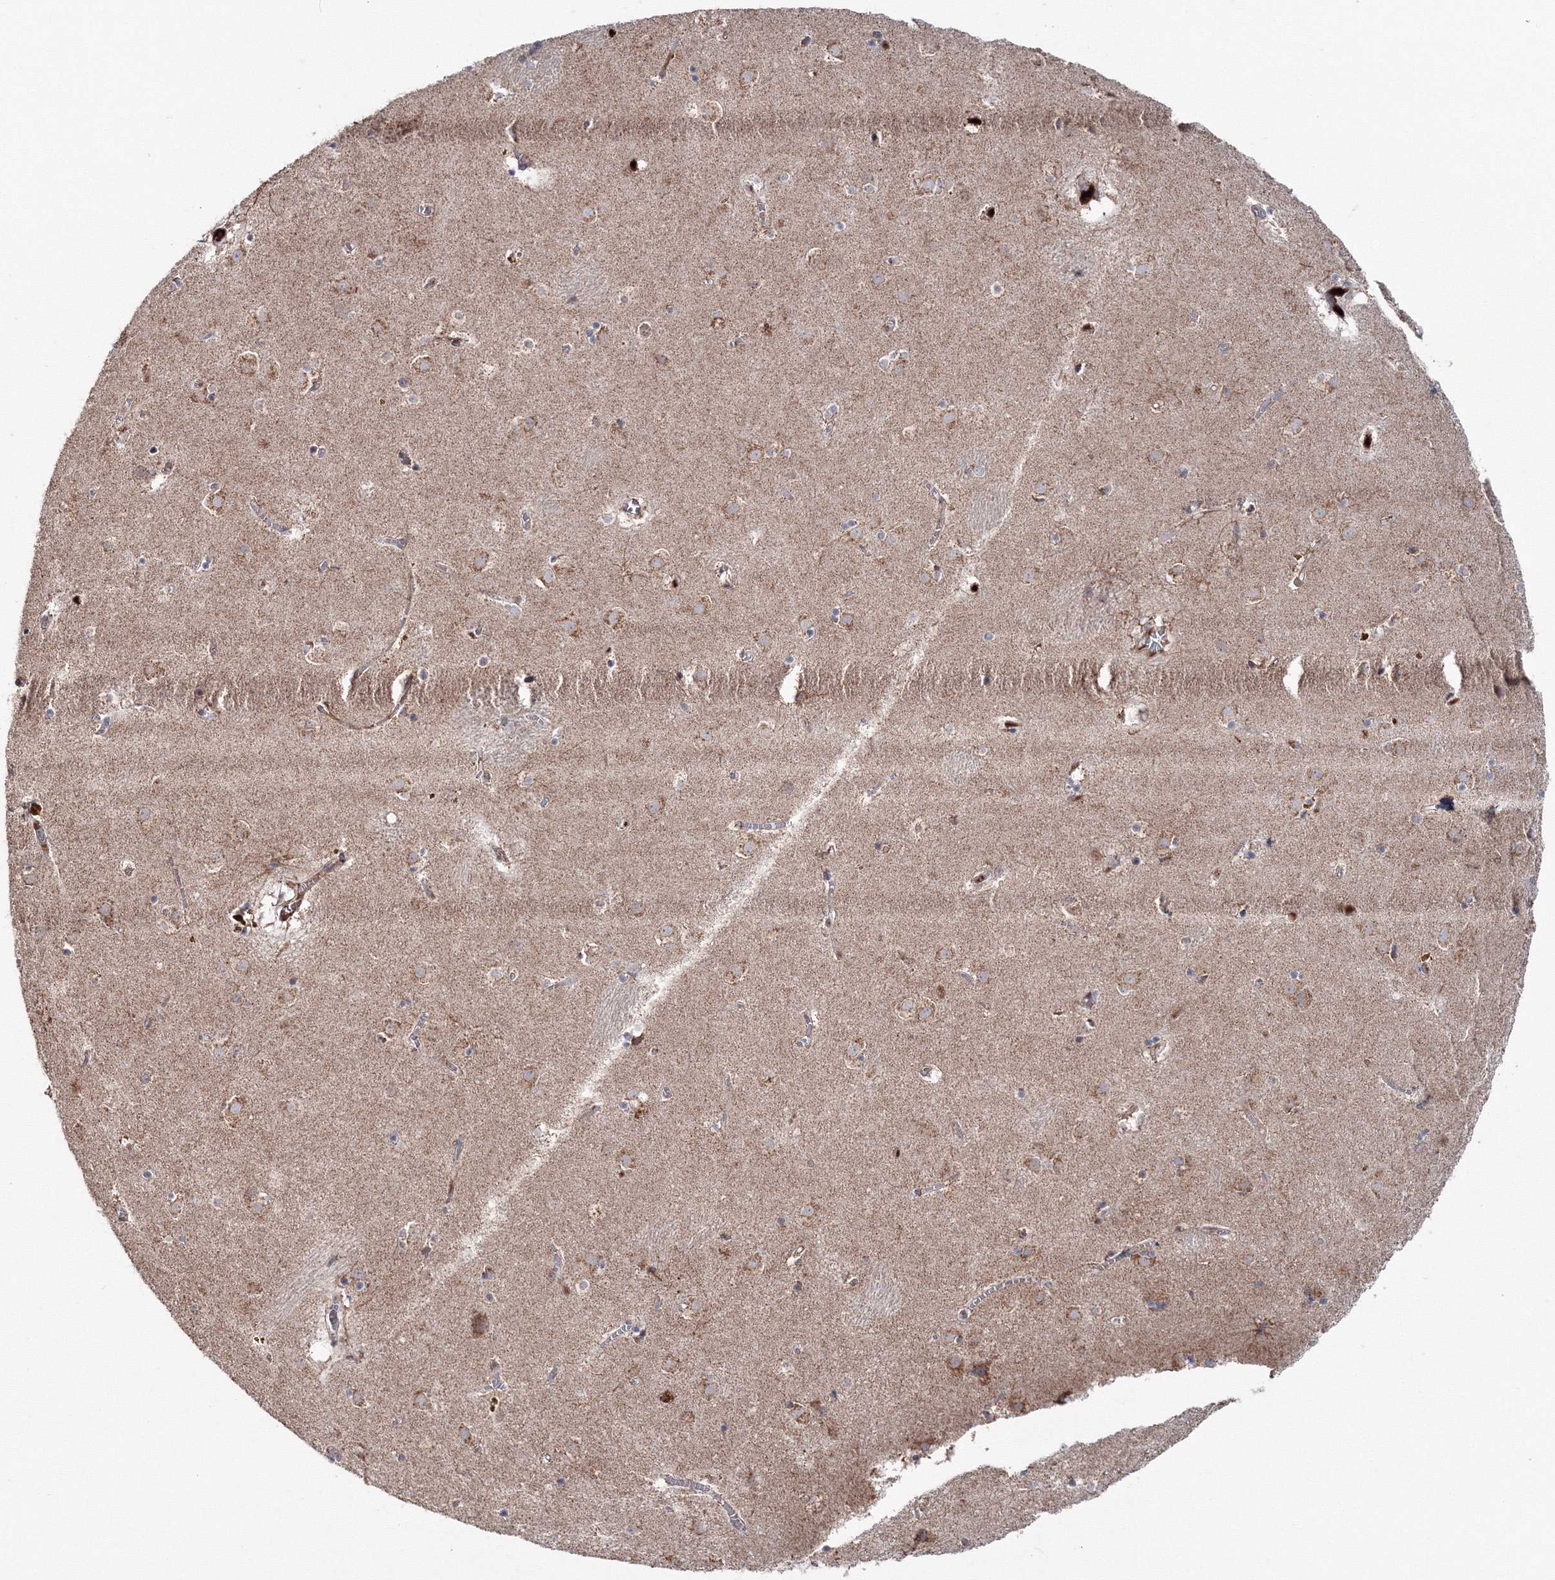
{"staining": {"intensity": "weak", "quantity": "25%-75%", "location": "cytoplasmic/membranous"}, "tissue": "caudate", "cell_type": "Glial cells", "image_type": "normal", "snomed": [{"axis": "morphology", "description": "Normal tissue, NOS"}, {"axis": "topography", "description": "Lateral ventricle wall"}], "caption": "Glial cells demonstrate low levels of weak cytoplasmic/membranous positivity in approximately 25%-75% of cells in unremarkable human caudate. The staining is performed using DAB brown chromogen to label protein expression. The nuclei are counter-stained blue using hematoxylin.", "gene": "PEX13", "patient": {"sex": "male", "age": 70}}